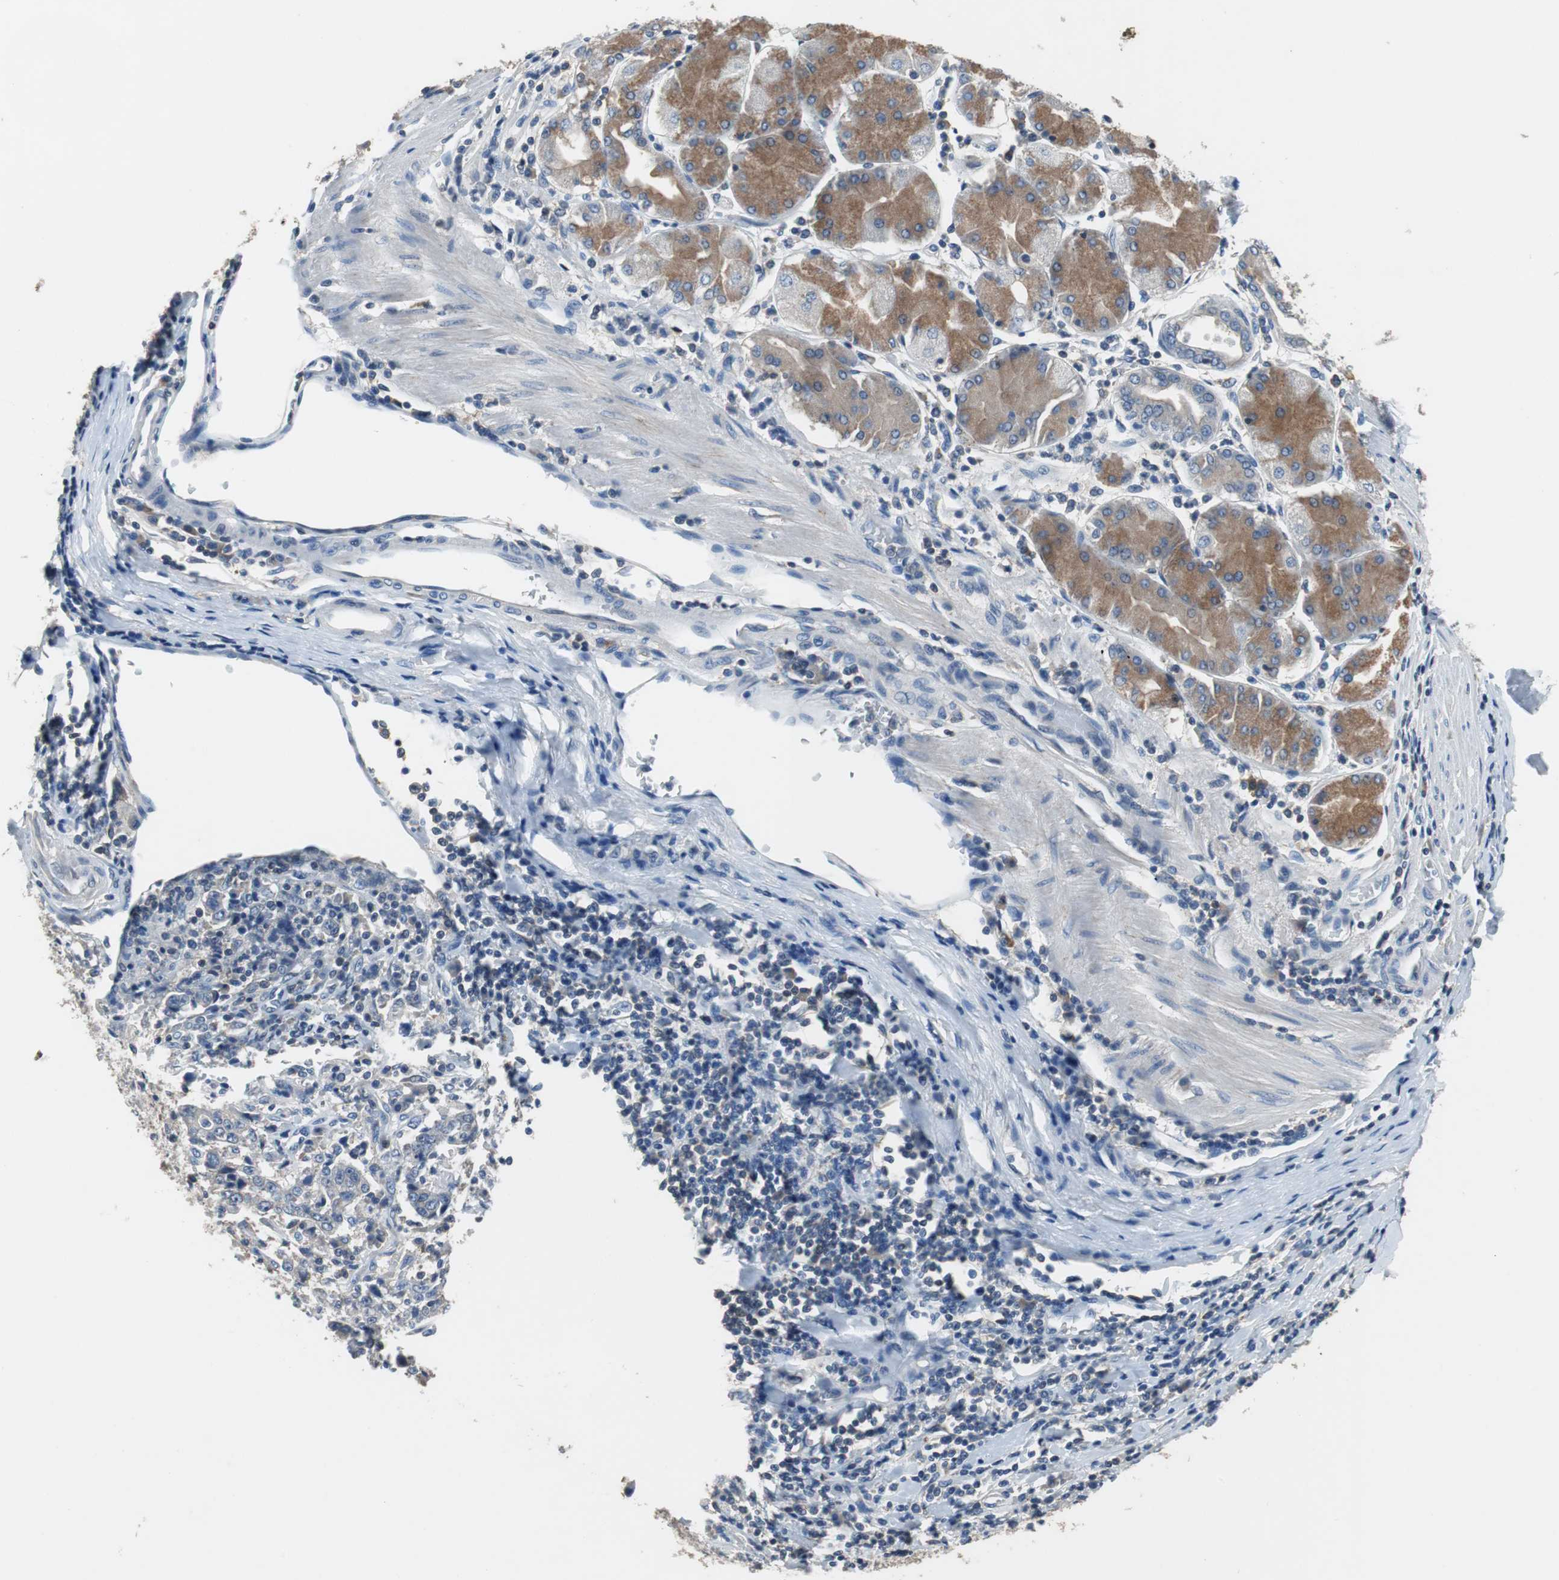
{"staining": {"intensity": "negative", "quantity": "none", "location": "none"}, "tissue": "stomach cancer", "cell_type": "Tumor cells", "image_type": "cancer", "snomed": [{"axis": "morphology", "description": "Normal tissue, NOS"}, {"axis": "morphology", "description": "Adenocarcinoma, NOS"}, {"axis": "topography", "description": "Stomach, upper"}, {"axis": "topography", "description": "Stomach"}], "caption": "DAB immunohistochemical staining of human stomach cancer (adenocarcinoma) shows no significant expression in tumor cells.", "gene": "PRKCA", "patient": {"sex": "male", "age": 59}}